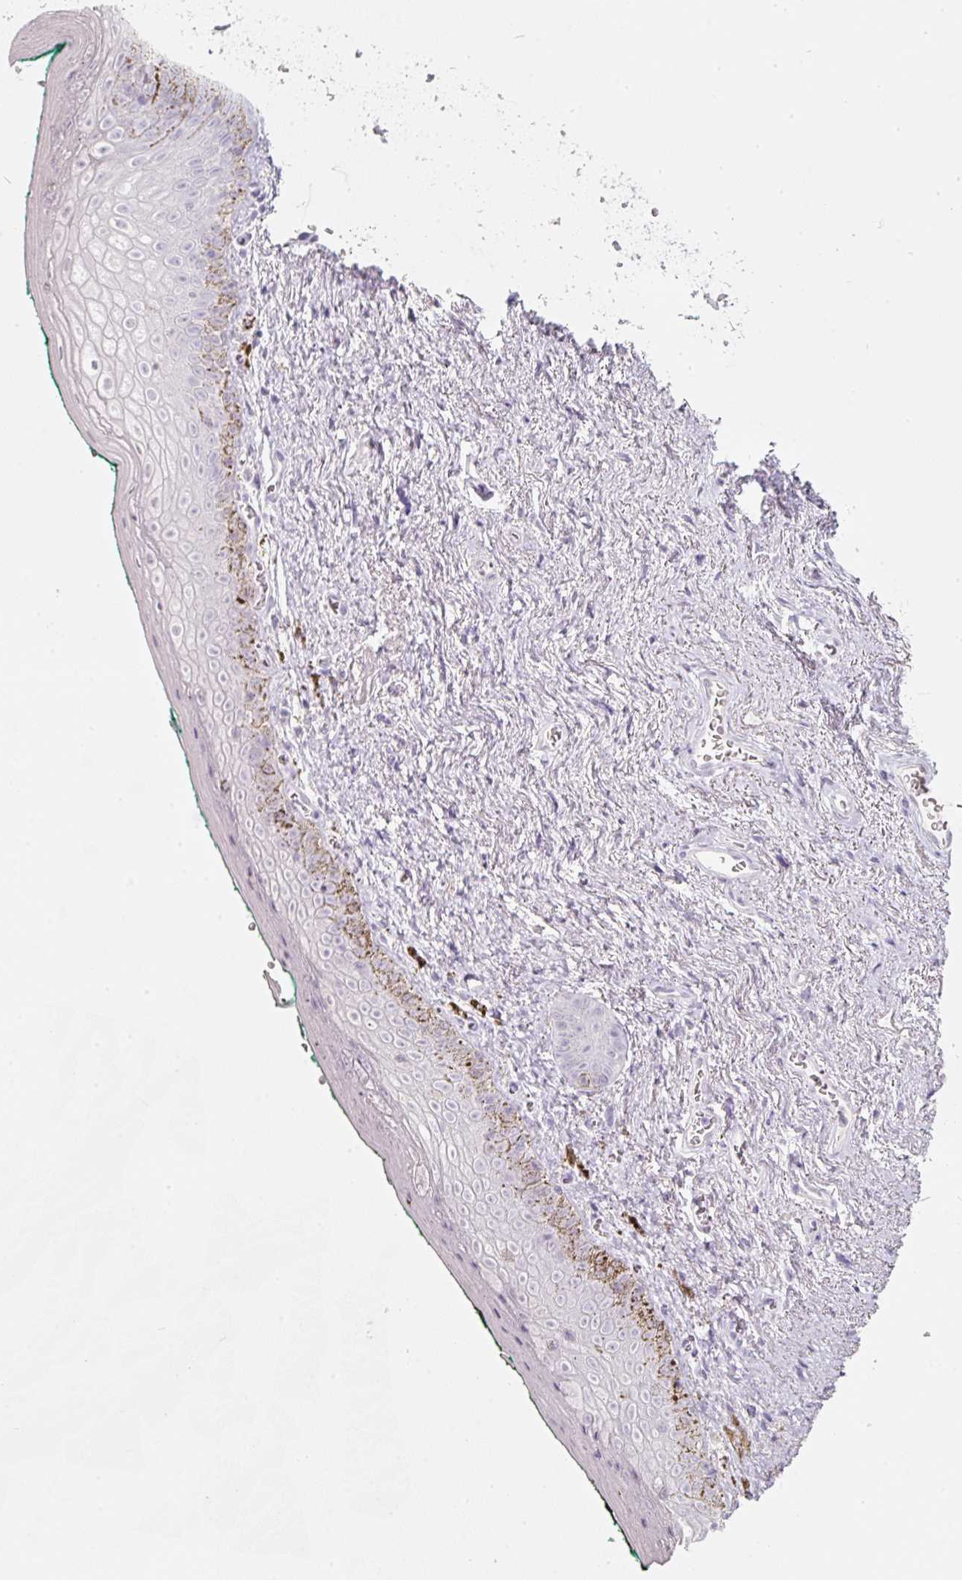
{"staining": {"intensity": "negative", "quantity": "none", "location": "none"}, "tissue": "vagina", "cell_type": "Squamous epithelial cells", "image_type": "normal", "snomed": [{"axis": "morphology", "description": "Normal tissue, NOS"}, {"axis": "topography", "description": "Vulva"}, {"axis": "topography", "description": "Vagina"}, {"axis": "topography", "description": "Peripheral nerve tissue"}], "caption": "Squamous epithelial cells show no significant positivity in normal vagina. (DAB (3,3'-diaminobenzidine) IHC visualized using brightfield microscopy, high magnification).", "gene": "ENSG00000206549", "patient": {"sex": "female", "age": 66}}